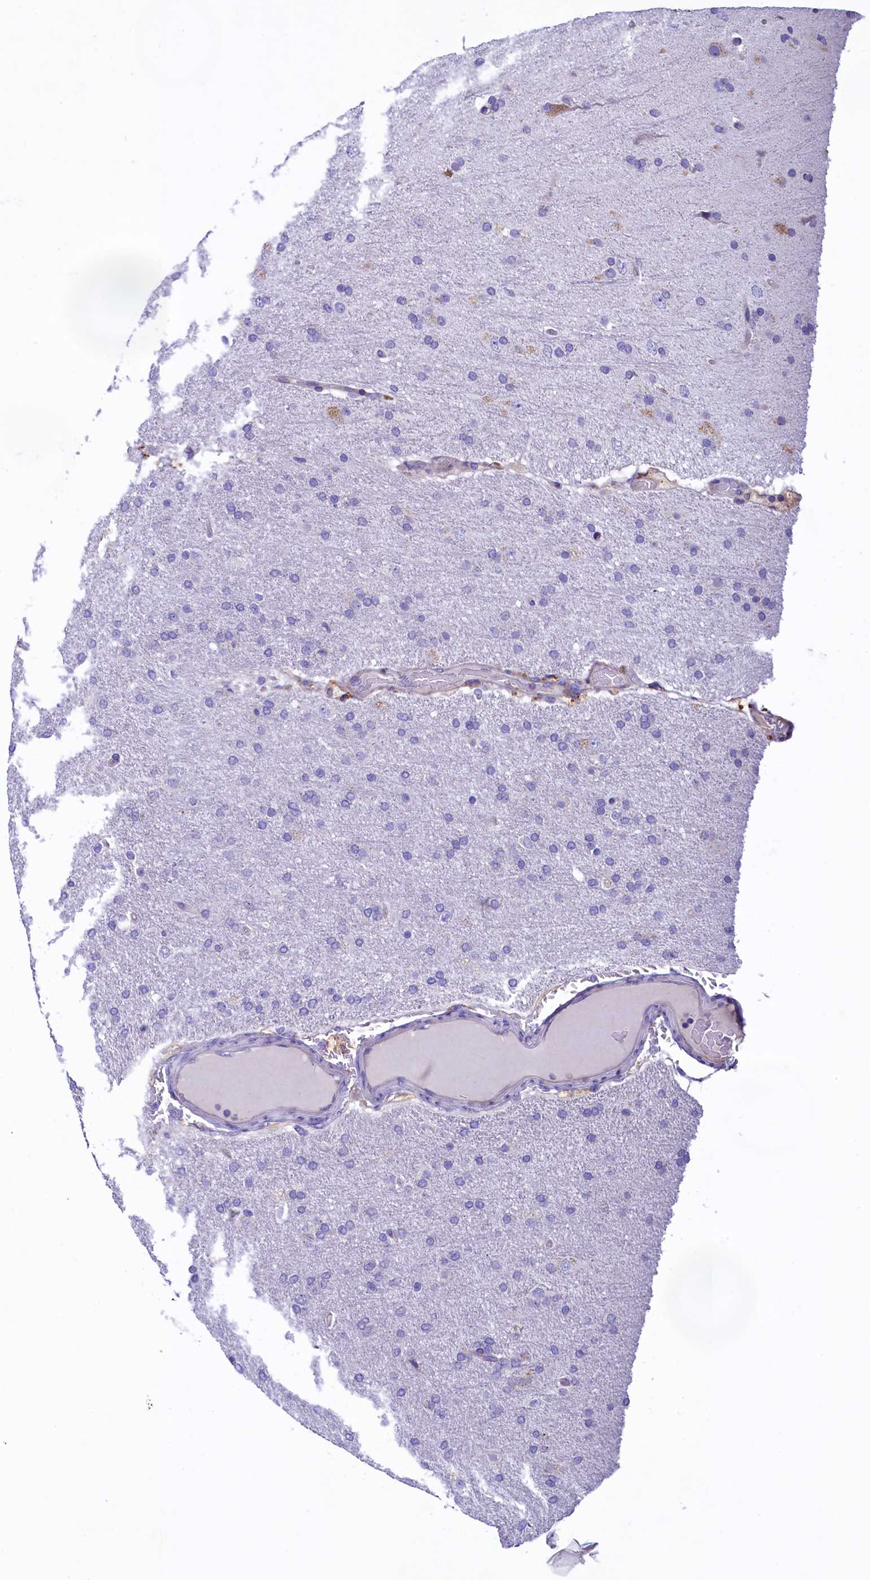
{"staining": {"intensity": "negative", "quantity": "none", "location": "none"}, "tissue": "glioma", "cell_type": "Tumor cells", "image_type": "cancer", "snomed": [{"axis": "morphology", "description": "Glioma, malignant, High grade"}, {"axis": "topography", "description": "Brain"}], "caption": "Human malignant high-grade glioma stained for a protein using IHC reveals no staining in tumor cells.", "gene": "KRBOX5", "patient": {"sex": "male", "age": 72}}